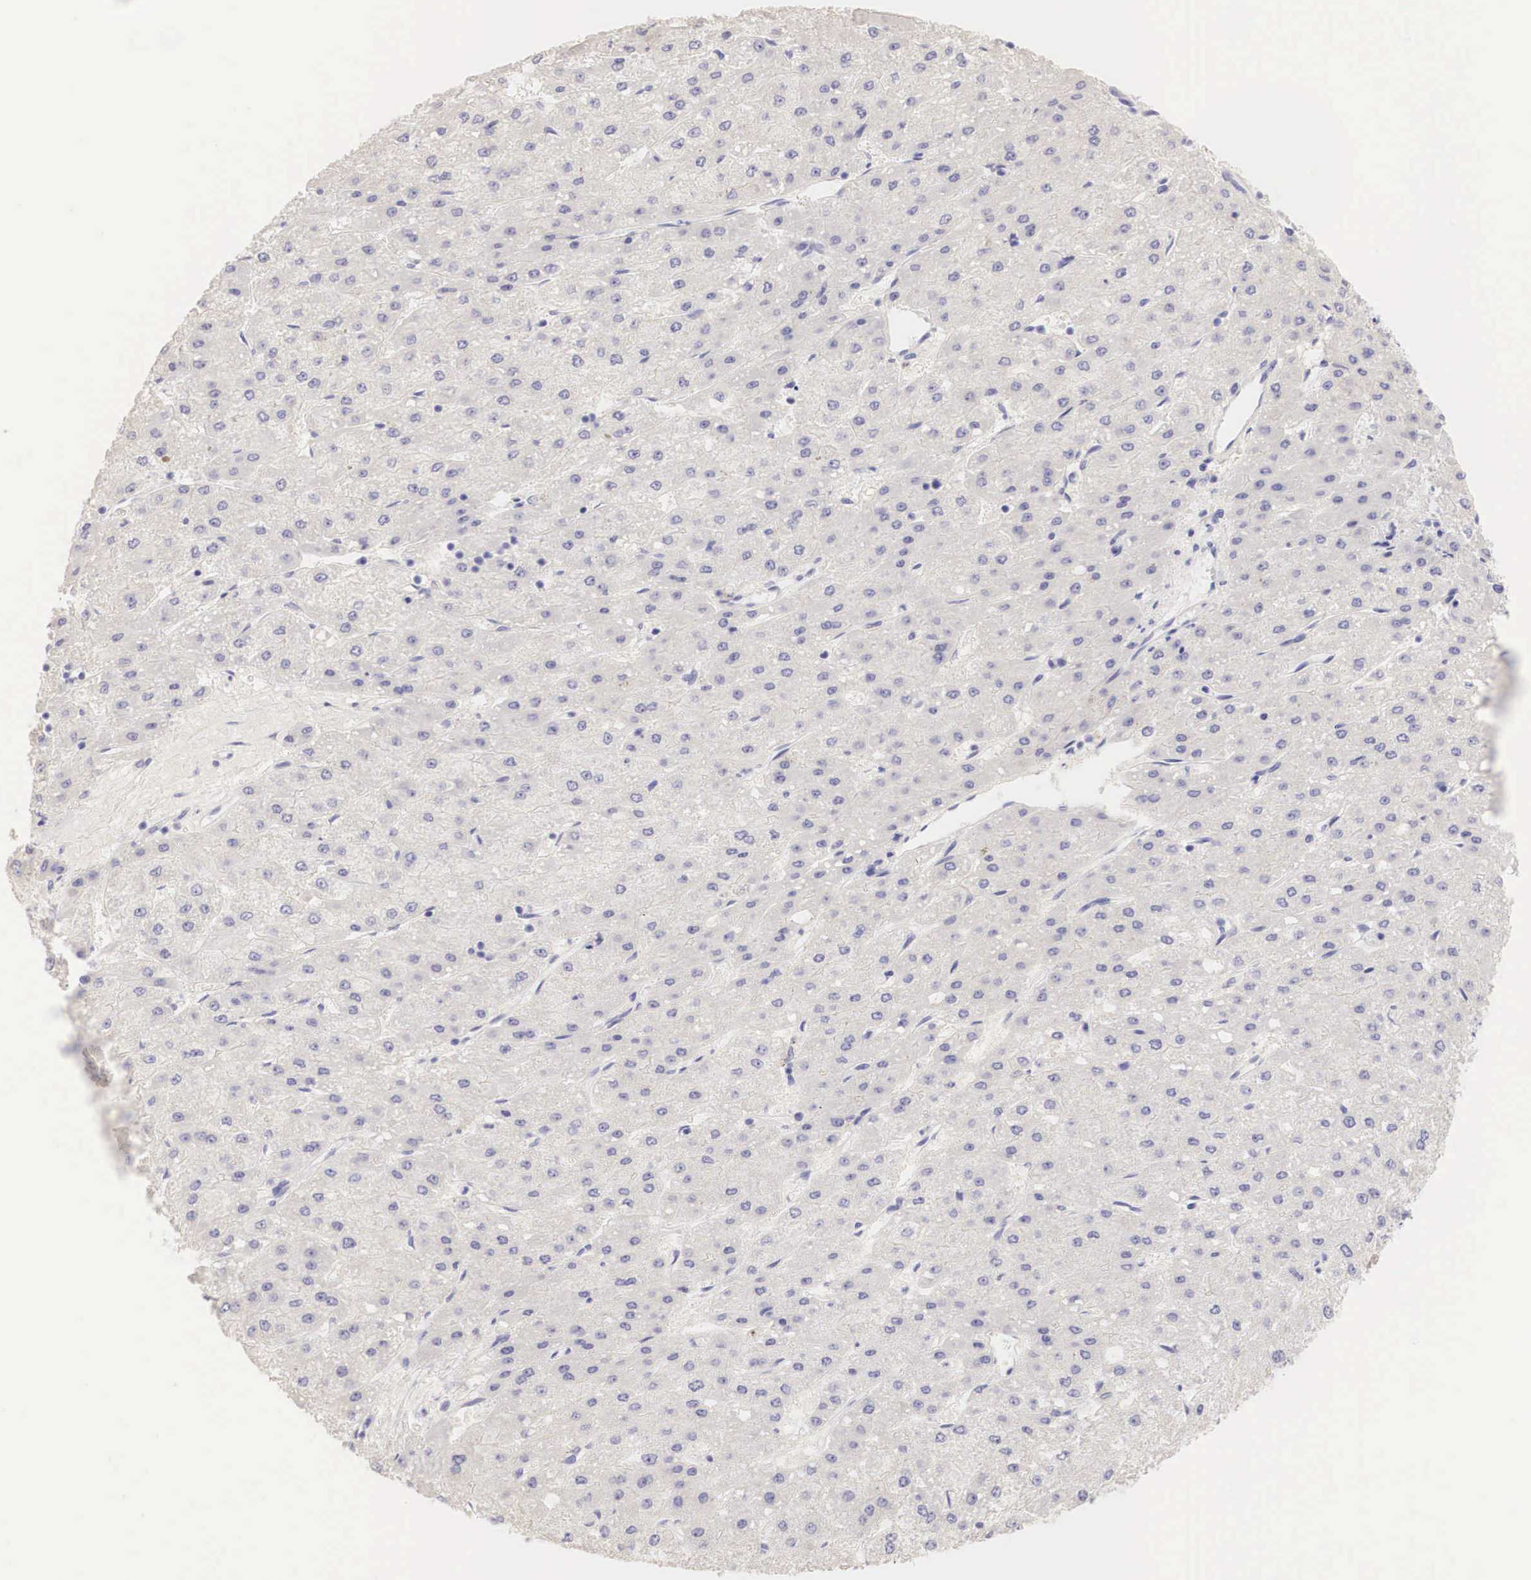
{"staining": {"intensity": "negative", "quantity": "none", "location": "none"}, "tissue": "liver cancer", "cell_type": "Tumor cells", "image_type": "cancer", "snomed": [{"axis": "morphology", "description": "Carcinoma, Hepatocellular, NOS"}, {"axis": "topography", "description": "Liver"}], "caption": "Tumor cells show no significant positivity in liver cancer (hepatocellular carcinoma).", "gene": "ERBB2", "patient": {"sex": "female", "age": 52}}